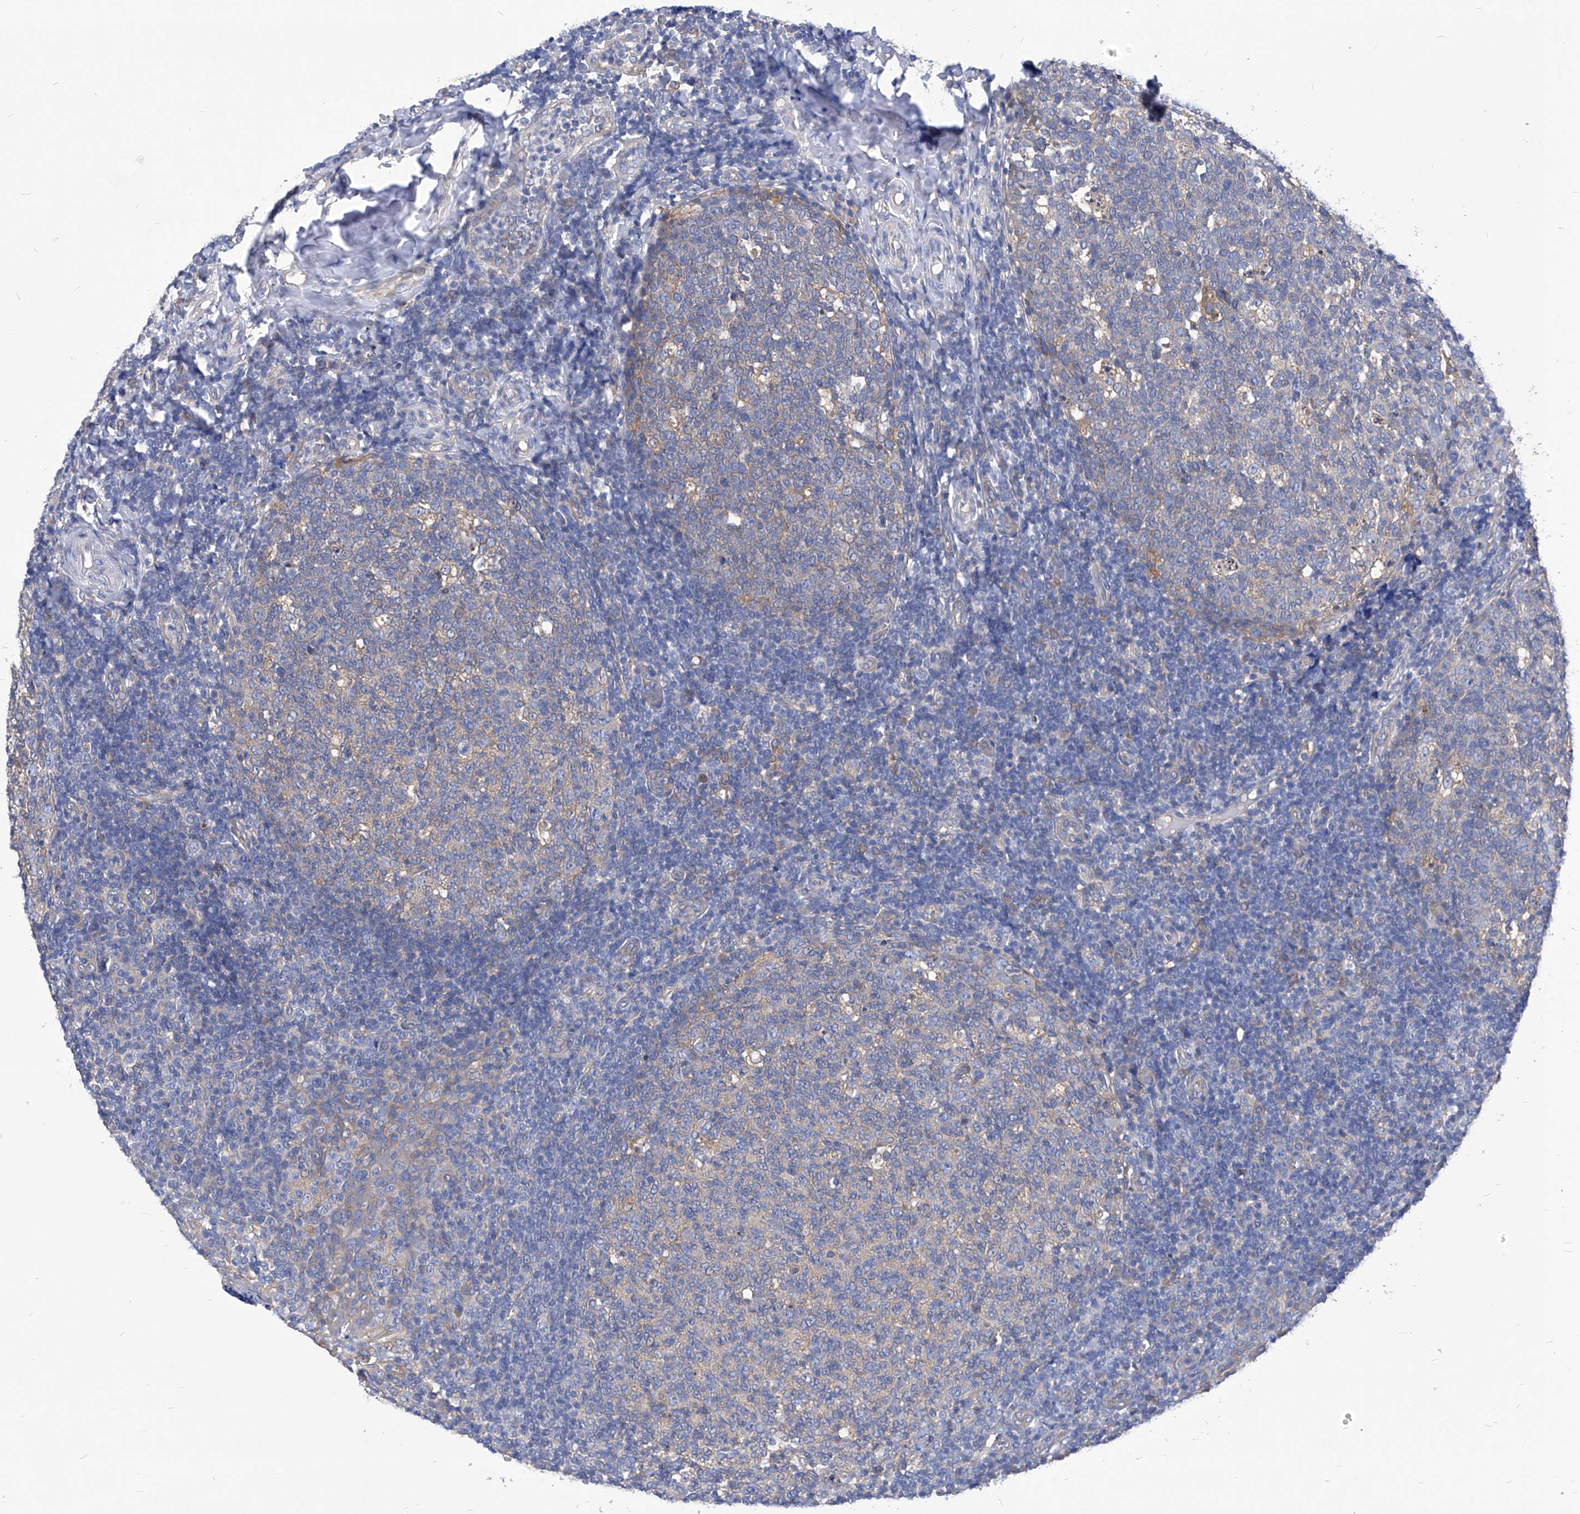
{"staining": {"intensity": "negative", "quantity": "none", "location": "none"}, "tissue": "tonsil", "cell_type": "Germinal center cells", "image_type": "normal", "snomed": [{"axis": "morphology", "description": "Normal tissue, NOS"}, {"axis": "topography", "description": "Tonsil"}], "caption": "IHC of benign human tonsil demonstrates no positivity in germinal center cells. Nuclei are stained in blue.", "gene": "XPNPEP1", "patient": {"sex": "female", "age": 19}}